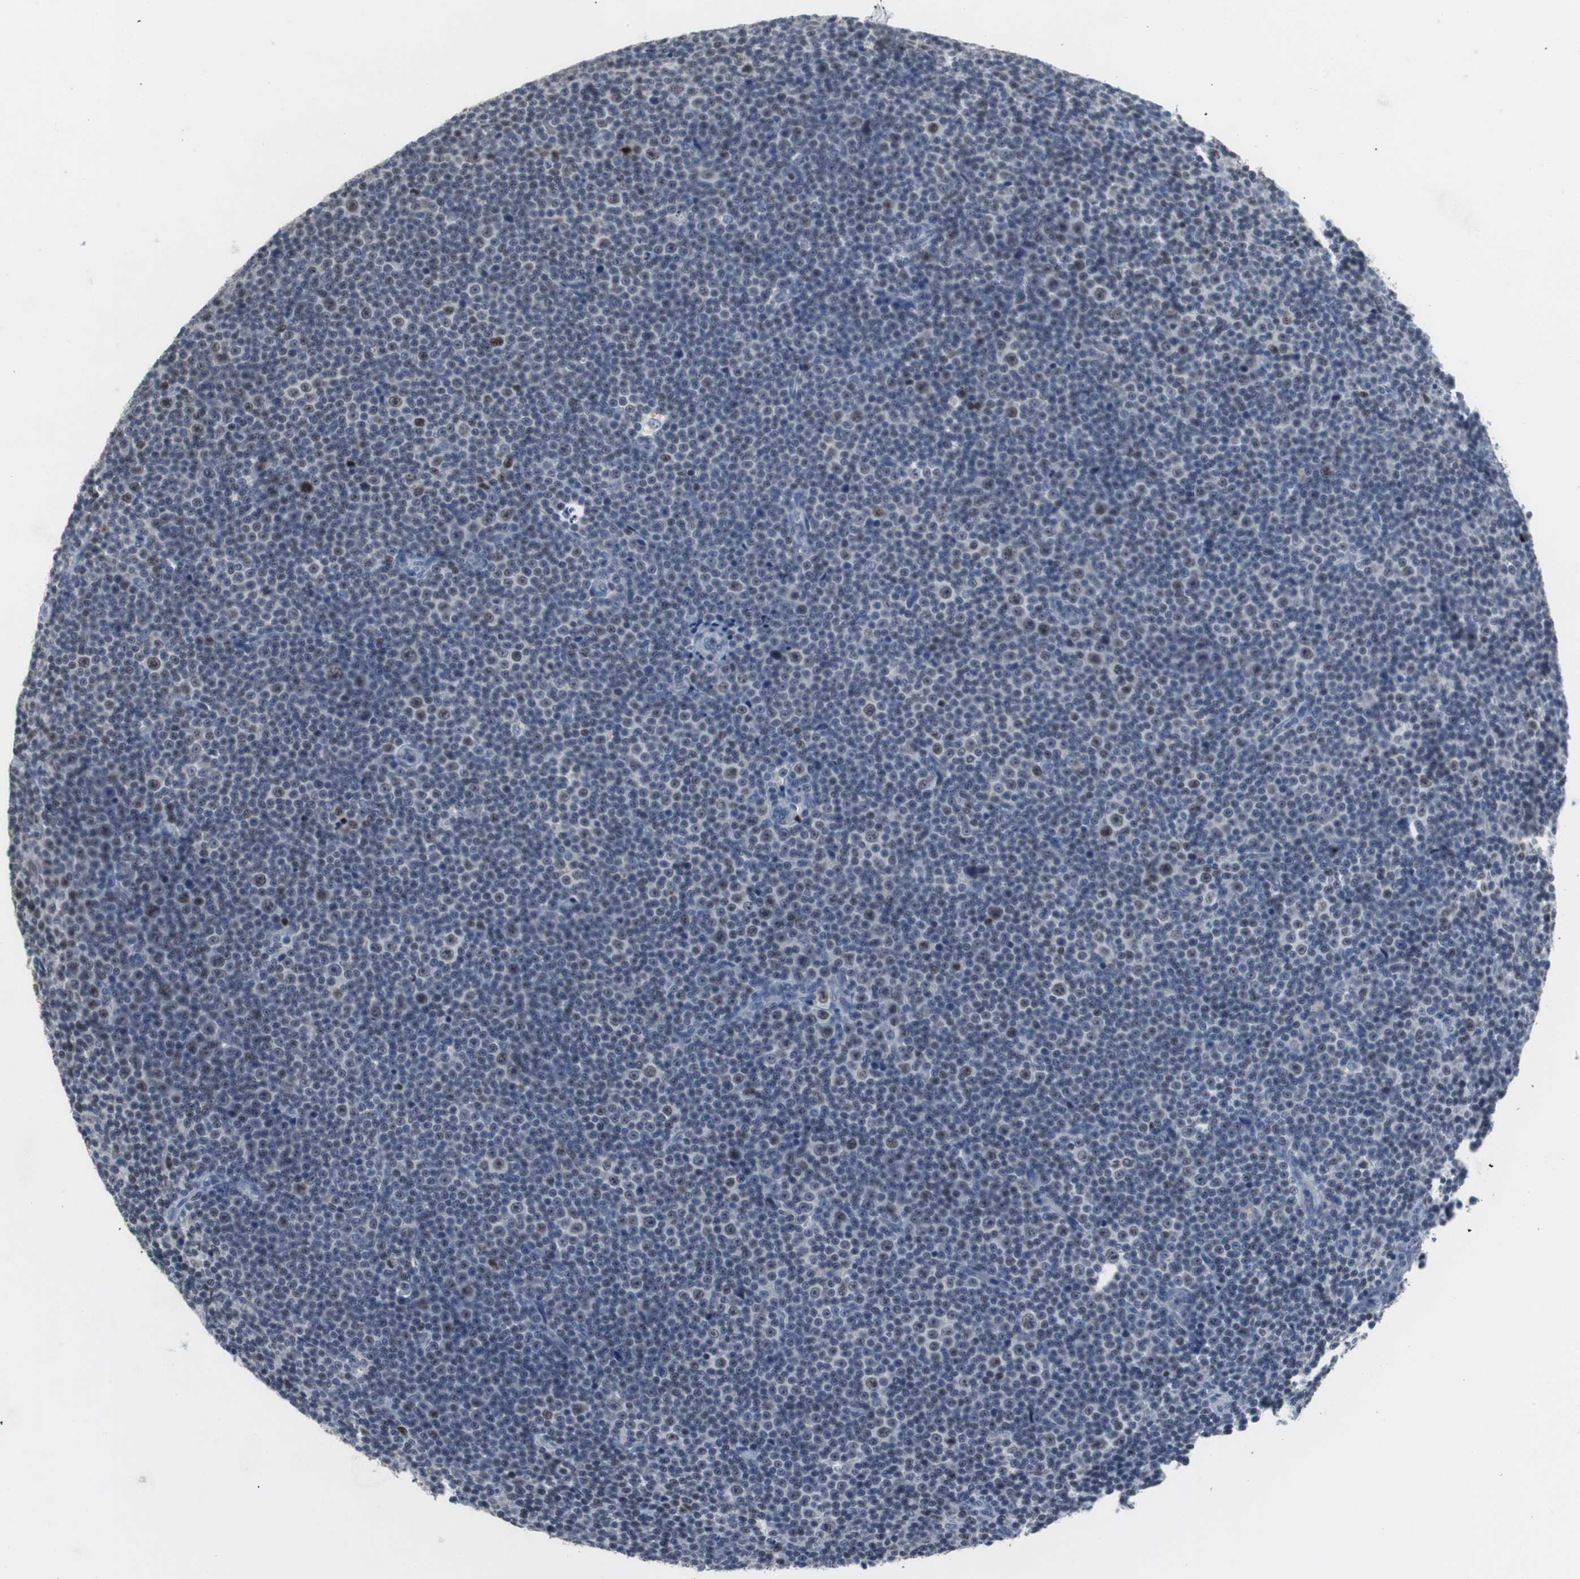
{"staining": {"intensity": "moderate", "quantity": "<25%", "location": "nuclear"}, "tissue": "lymphoma", "cell_type": "Tumor cells", "image_type": "cancer", "snomed": [{"axis": "morphology", "description": "Malignant lymphoma, non-Hodgkin's type, Low grade"}, {"axis": "topography", "description": "Lymph node"}], "caption": "Brown immunohistochemical staining in human low-grade malignant lymphoma, non-Hodgkin's type exhibits moderate nuclear positivity in about <25% of tumor cells.", "gene": "FOXP4", "patient": {"sex": "female", "age": 67}}